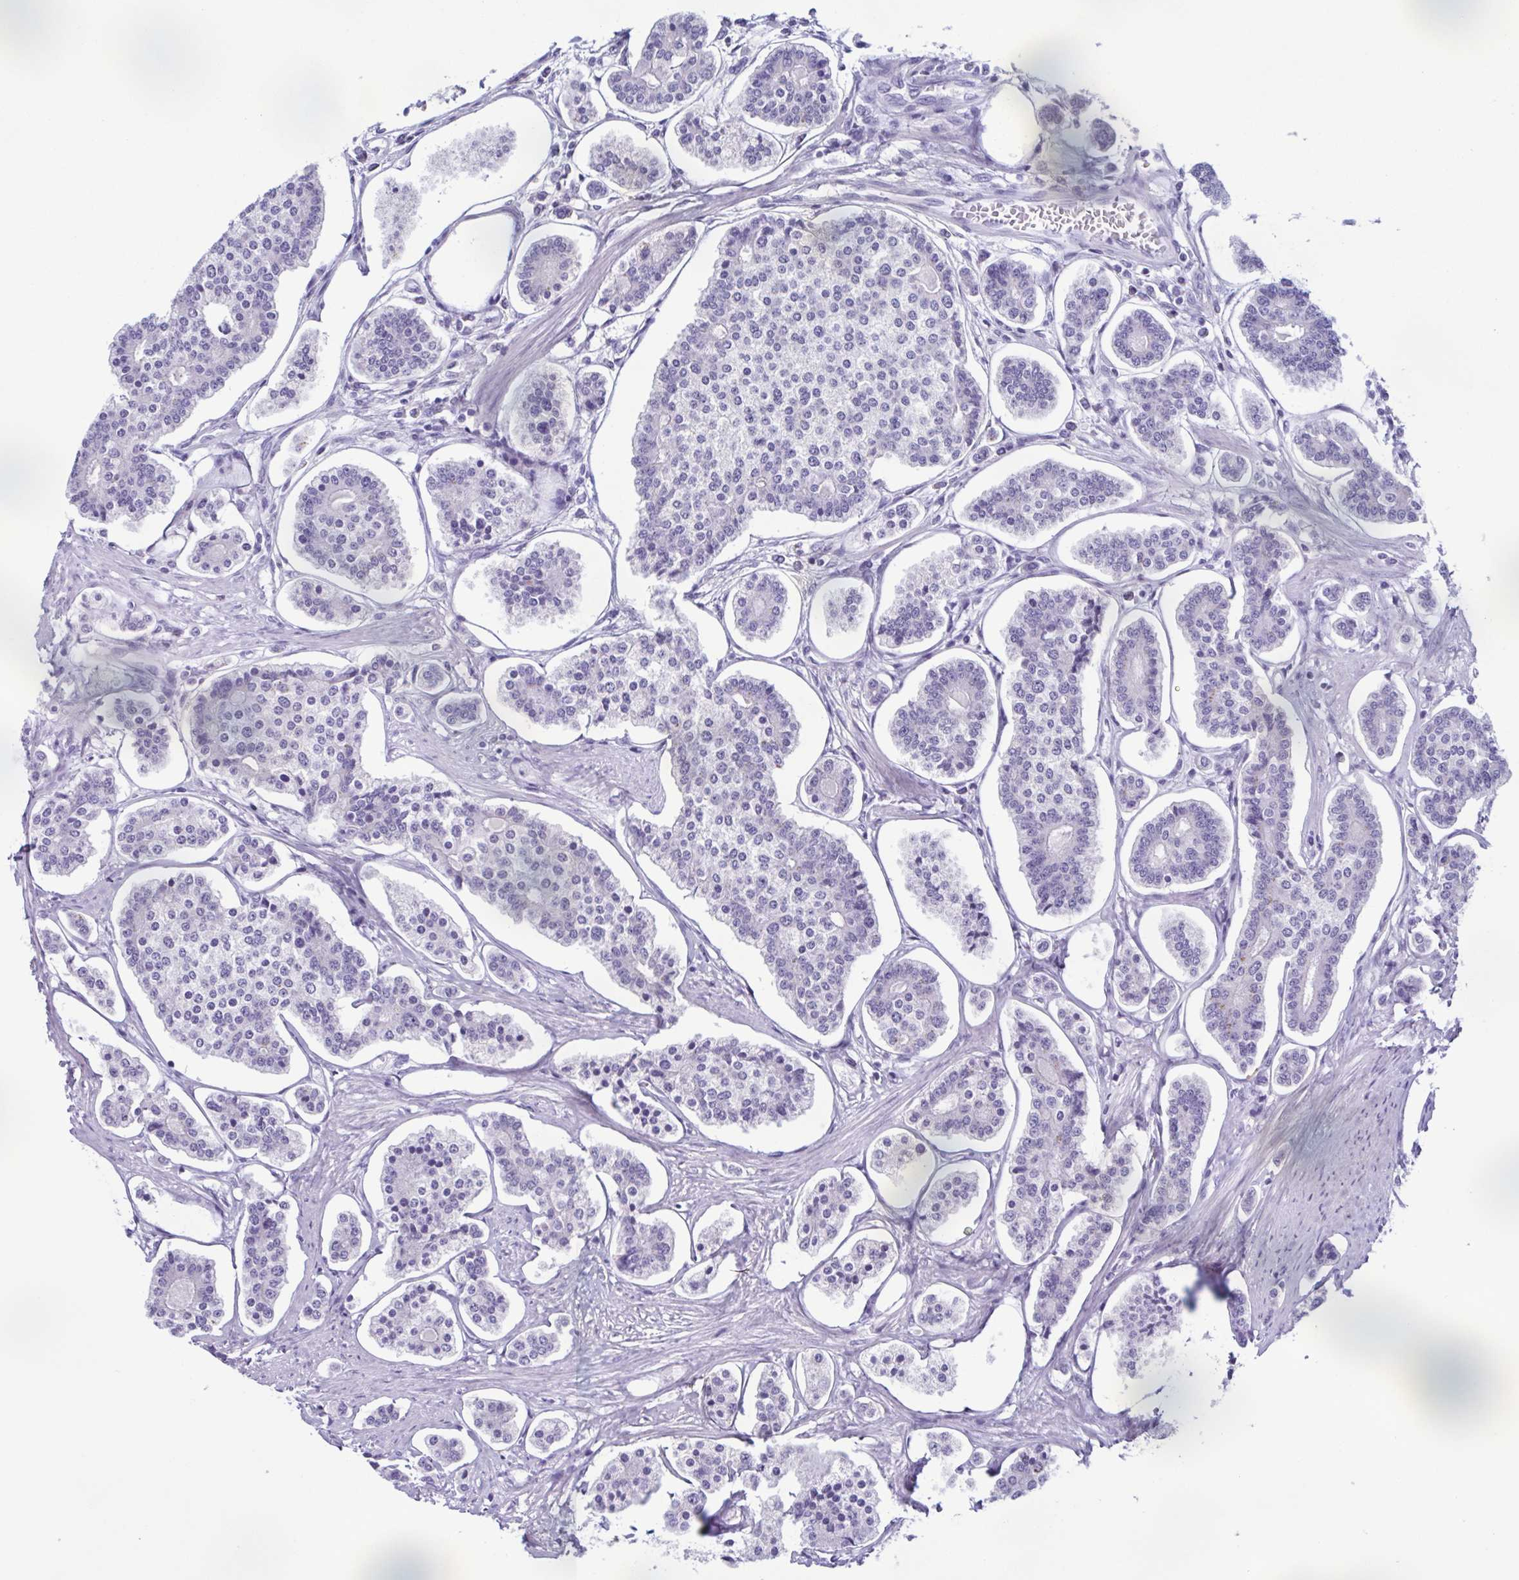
{"staining": {"intensity": "negative", "quantity": "none", "location": "none"}, "tissue": "carcinoid", "cell_type": "Tumor cells", "image_type": "cancer", "snomed": [{"axis": "morphology", "description": "Carcinoid, malignant, NOS"}, {"axis": "topography", "description": "Small intestine"}], "caption": "Immunohistochemistry micrograph of neoplastic tissue: malignant carcinoid stained with DAB reveals no significant protein staining in tumor cells. Nuclei are stained in blue.", "gene": "LTF", "patient": {"sex": "female", "age": 65}}